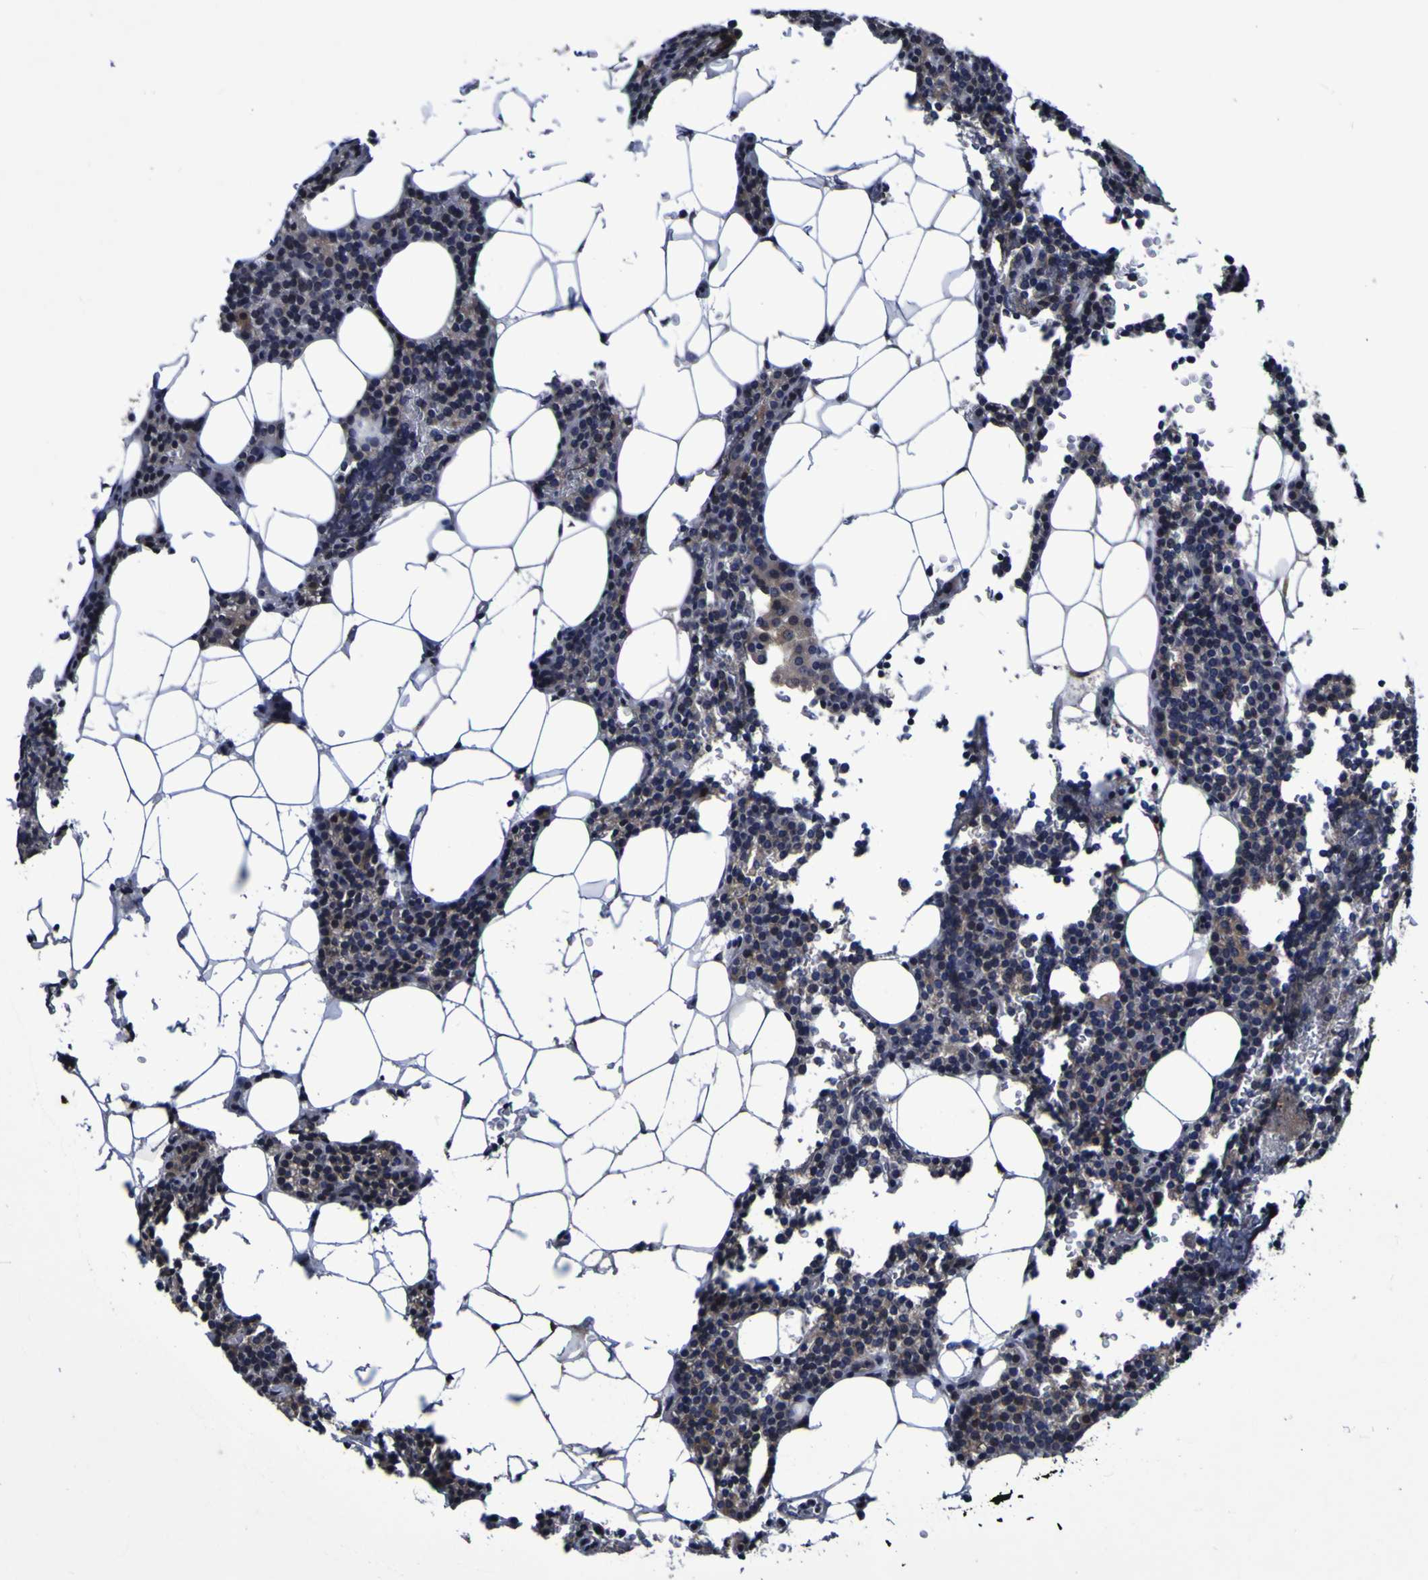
{"staining": {"intensity": "weak", "quantity": ">75%", "location": "cytoplasmic/membranous"}, "tissue": "parathyroid gland", "cell_type": "Glandular cells", "image_type": "normal", "snomed": [{"axis": "morphology", "description": "Normal tissue, NOS"}, {"axis": "morphology", "description": "Adenoma, NOS"}, {"axis": "topography", "description": "Parathyroid gland"}], "caption": "A histopathology image of parathyroid gland stained for a protein demonstrates weak cytoplasmic/membranous brown staining in glandular cells.", "gene": "P3H1", "patient": {"sex": "female", "age": 51}}